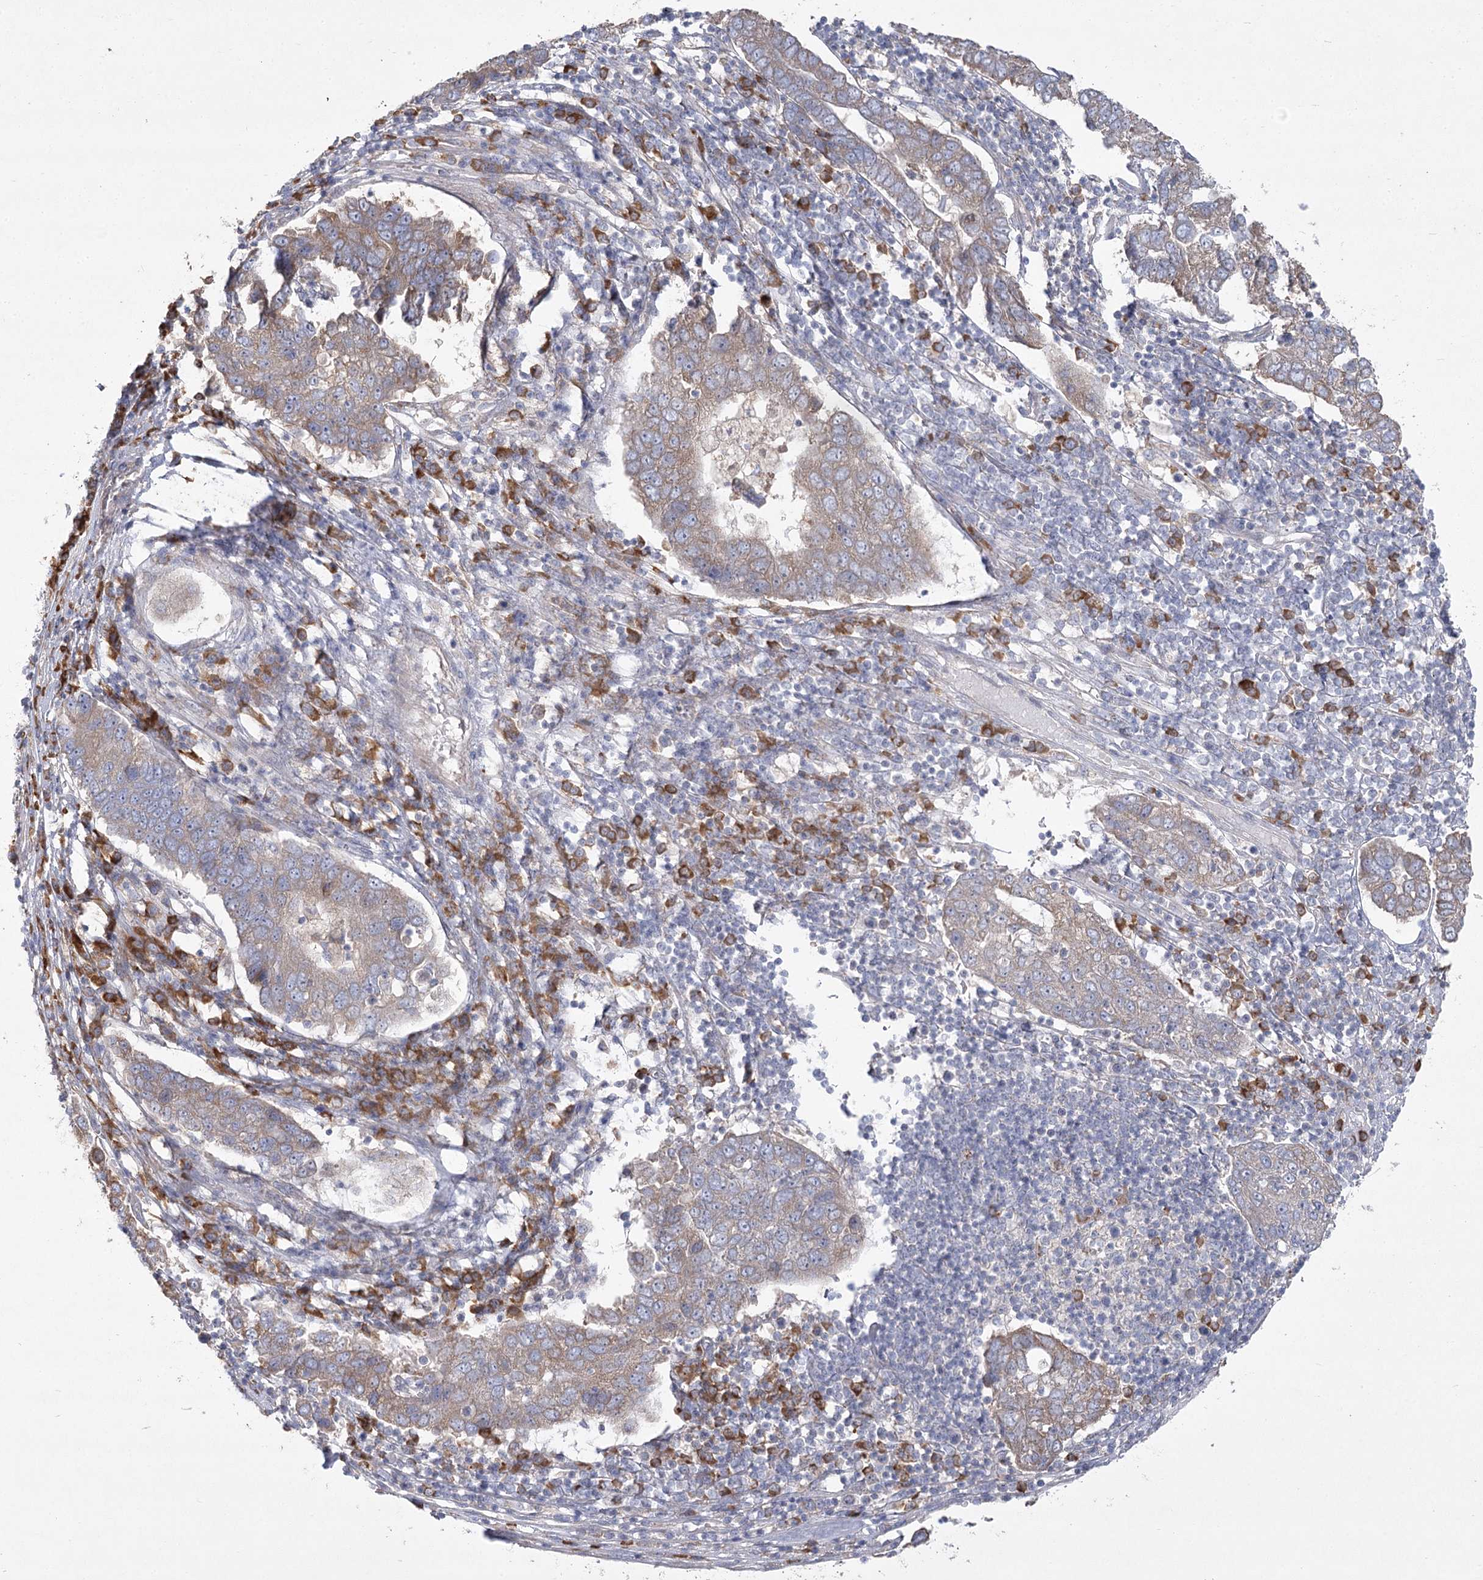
{"staining": {"intensity": "weak", "quantity": ">75%", "location": "cytoplasmic/membranous"}, "tissue": "pancreatic cancer", "cell_type": "Tumor cells", "image_type": "cancer", "snomed": [{"axis": "morphology", "description": "Adenocarcinoma, NOS"}, {"axis": "topography", "description": "Pancreas"}], "caption": "Adenocarcinoma (pancreatic) stained with a brown dye displays weak cytoplasmic/membranous positive expression in approximately >75% of tumor cells.", "gene": "CAMTA1", "patient": {"sex": "female", "age": 61}}